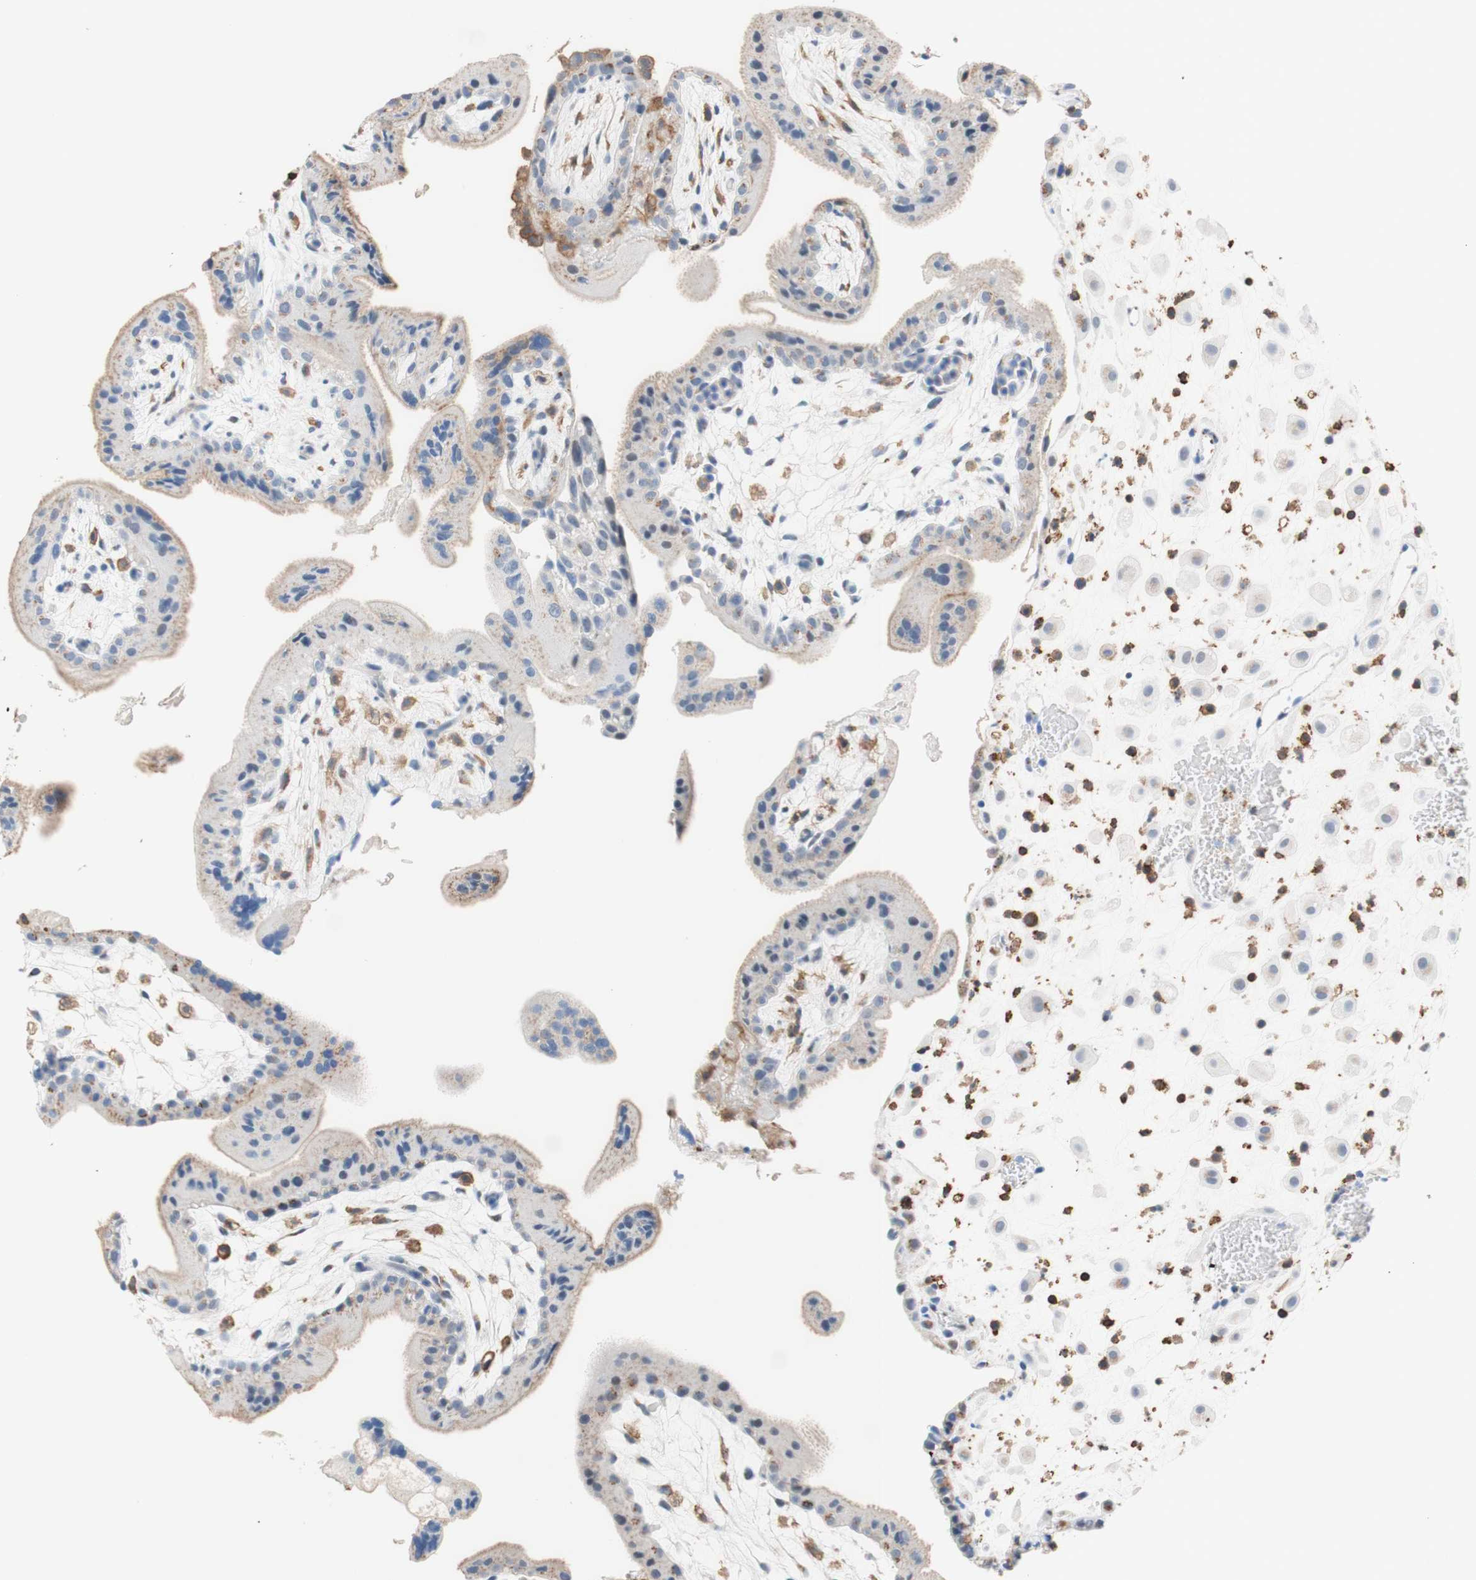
{"staining": {"intensity": "negative", "quantity": "none", "location": "none"}, "tissue": "placenta", "cell_type": "Decidual cells", "image_type": "normal", "snomed": [{"axis": "morphology", "description": "Normal tissue, NOS"}, {"axis": "topography", "description": "Placenta"}], "caption": "DAB immunohistochemical staining of normal human placenta demonstrates no significant positivity in decidual cells. (Brightfield microscopy of DAB immunohistochemistry at high magnification).", "gene": "SPINK6", "patient": {"sex": "female", "age": 35}}